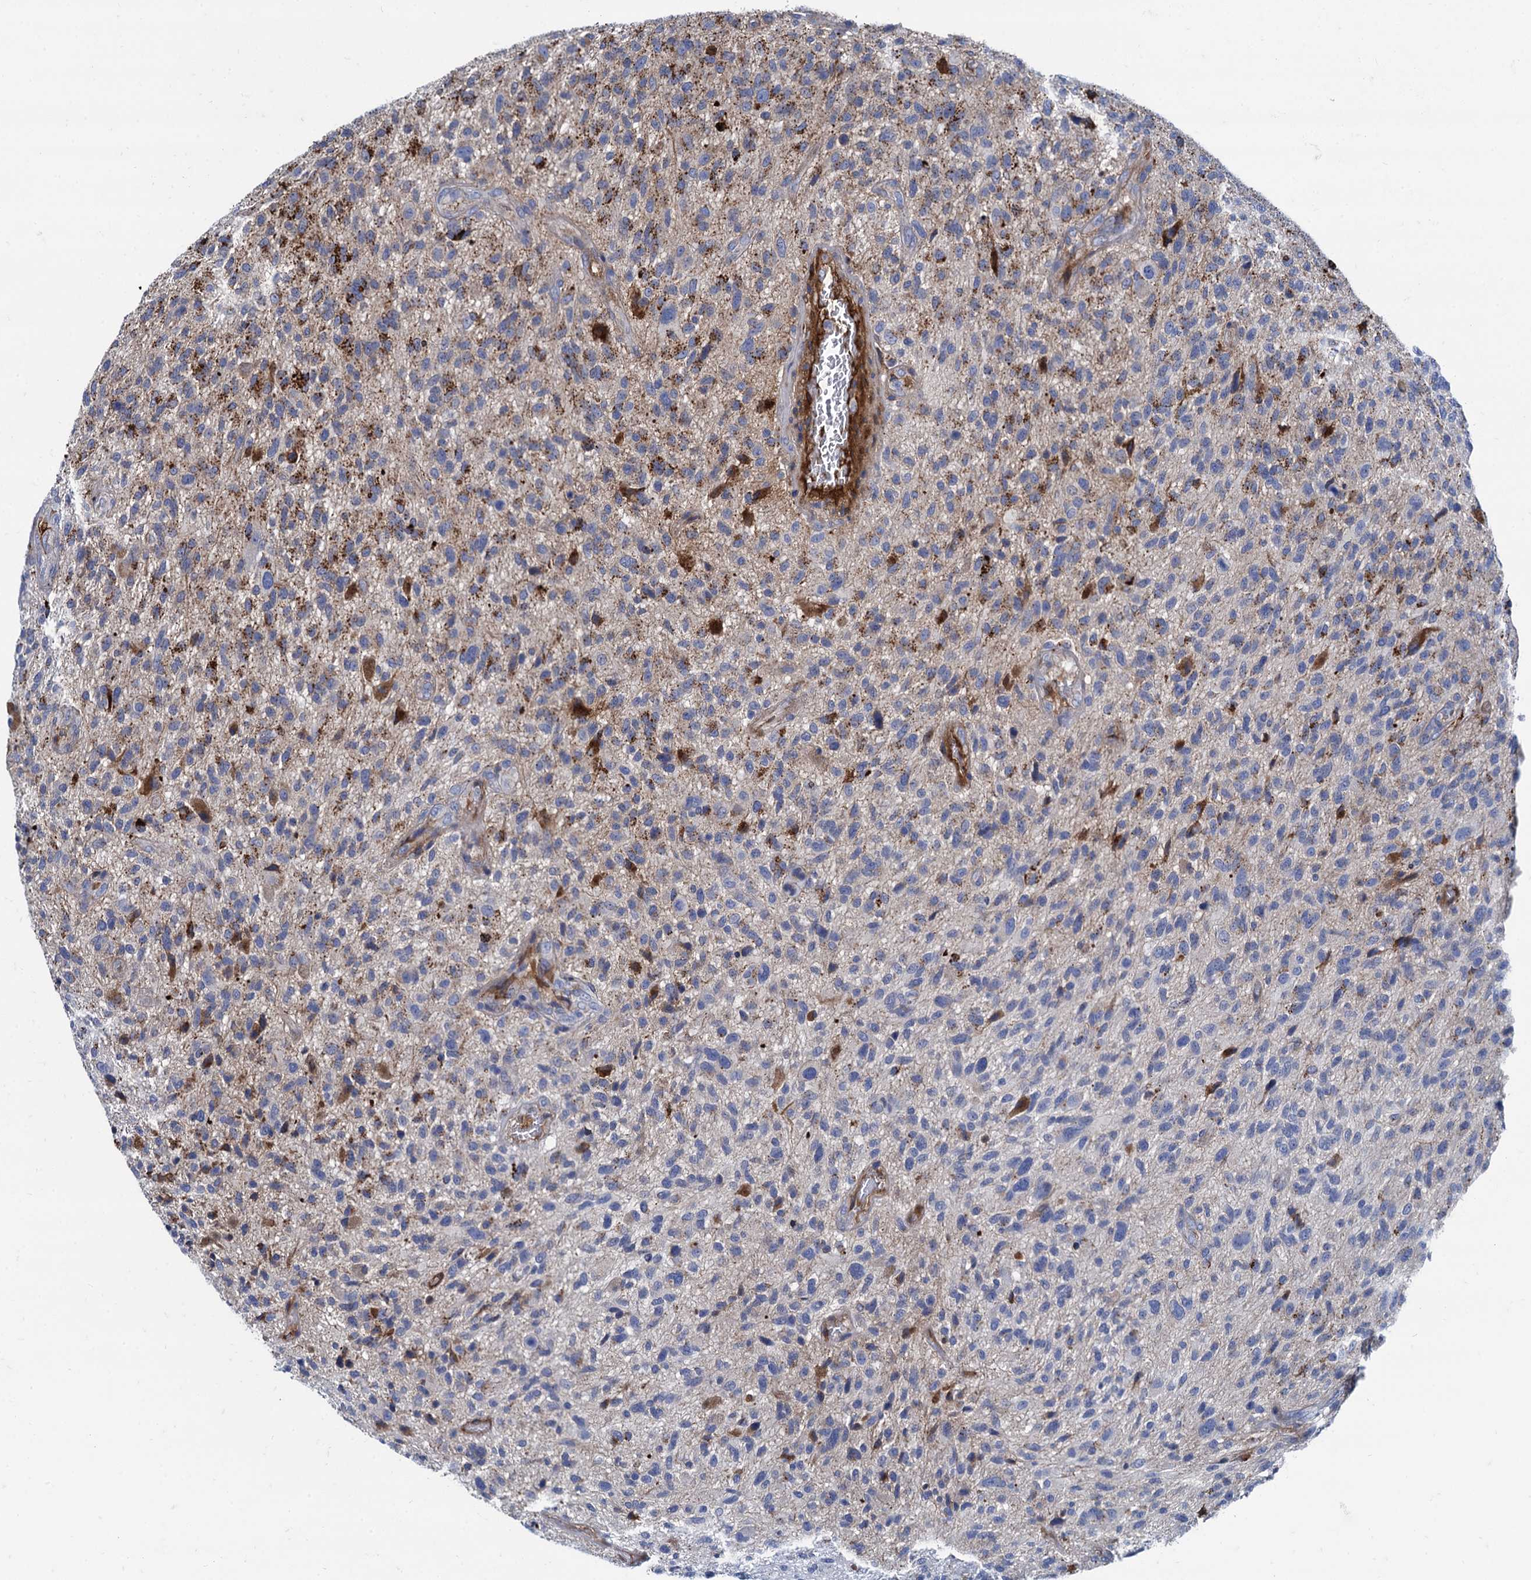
{"staining": {"intensity": "moderate", "quantity": "<25%", "location": "cytoplasmic/membranous"}, "tissue": "glioma", "cell_type": "Tumor cells", "image_type": "cancer", "snomed": [{"axis": "morphology", "description": "Glioma, malignant, High grade"}, {"axis": "topography", "description": "Brain"}], "caption": "IHC image of malignant high-grade glioma stained for a protein (brown), which displays low levels of moderate cytoplasmic/membranous staining in approximately <25% of tumor cells.", "gene": "APOD", "patient": {"sex": "male", "age": 47}}